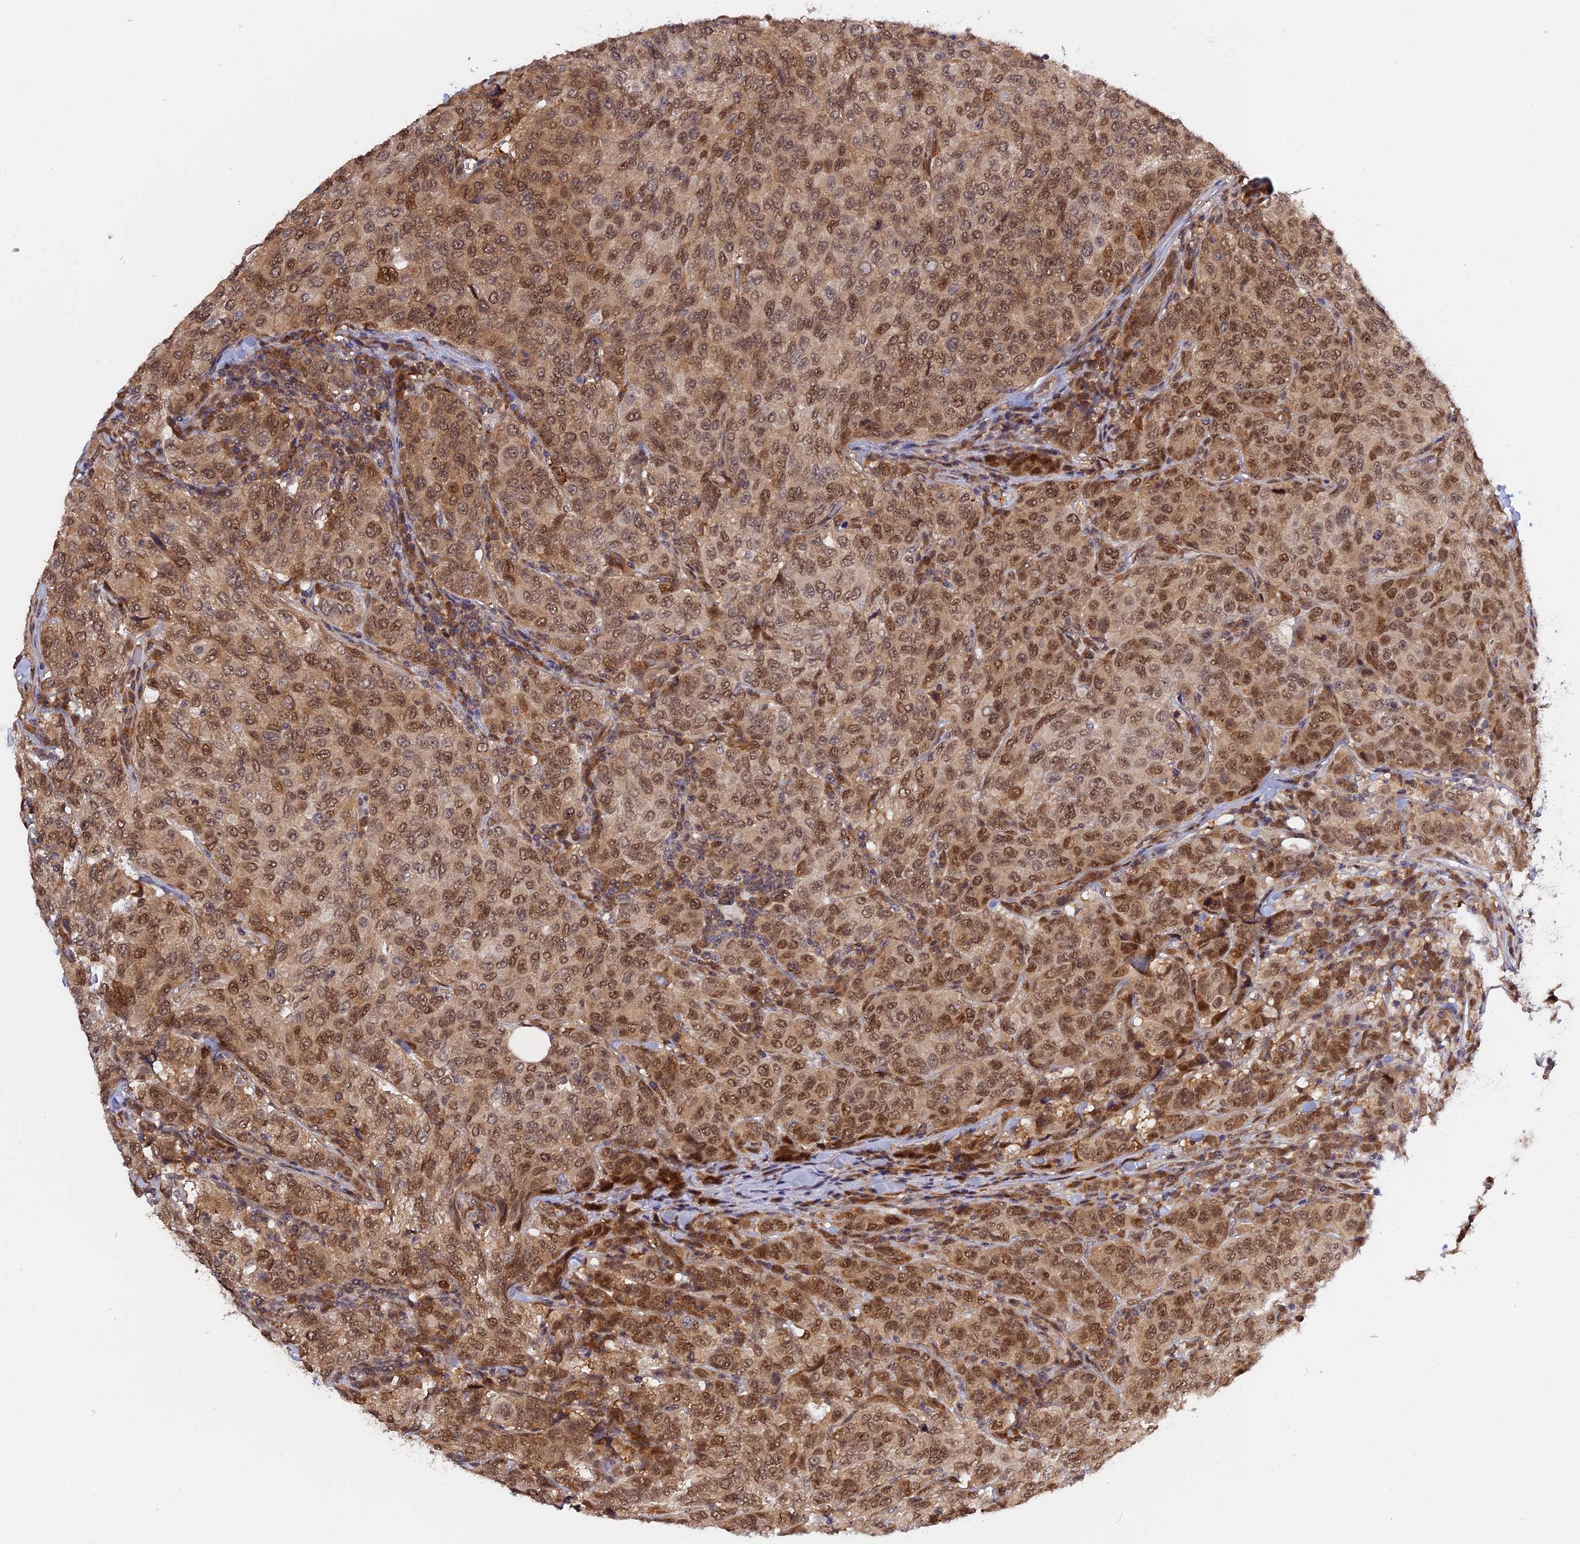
{"staining": {"intensity": "moderate", "quantity": ">75%", "location": "cytoplasmic/membranous,nuclear"}, "tissue": "breast cancer", "cell_type": "Tumor cells", "image_type": "cancer", "snomed": [{"axis": "morphology", "description": "Duct carcinoma"}, {"axis": "topography", "description": "Breast"}], "caption": "DAB (3,3'-diaminobenzidine) immunohistochemical staining of human intraductal carcinoma (breast) demonstrates moderate cytoplasmic/membranous and nuclear protein expression in about >75% of tumor cells.", "gene": "ZNF428", "patient": {"sex": "female", "age": 55}}